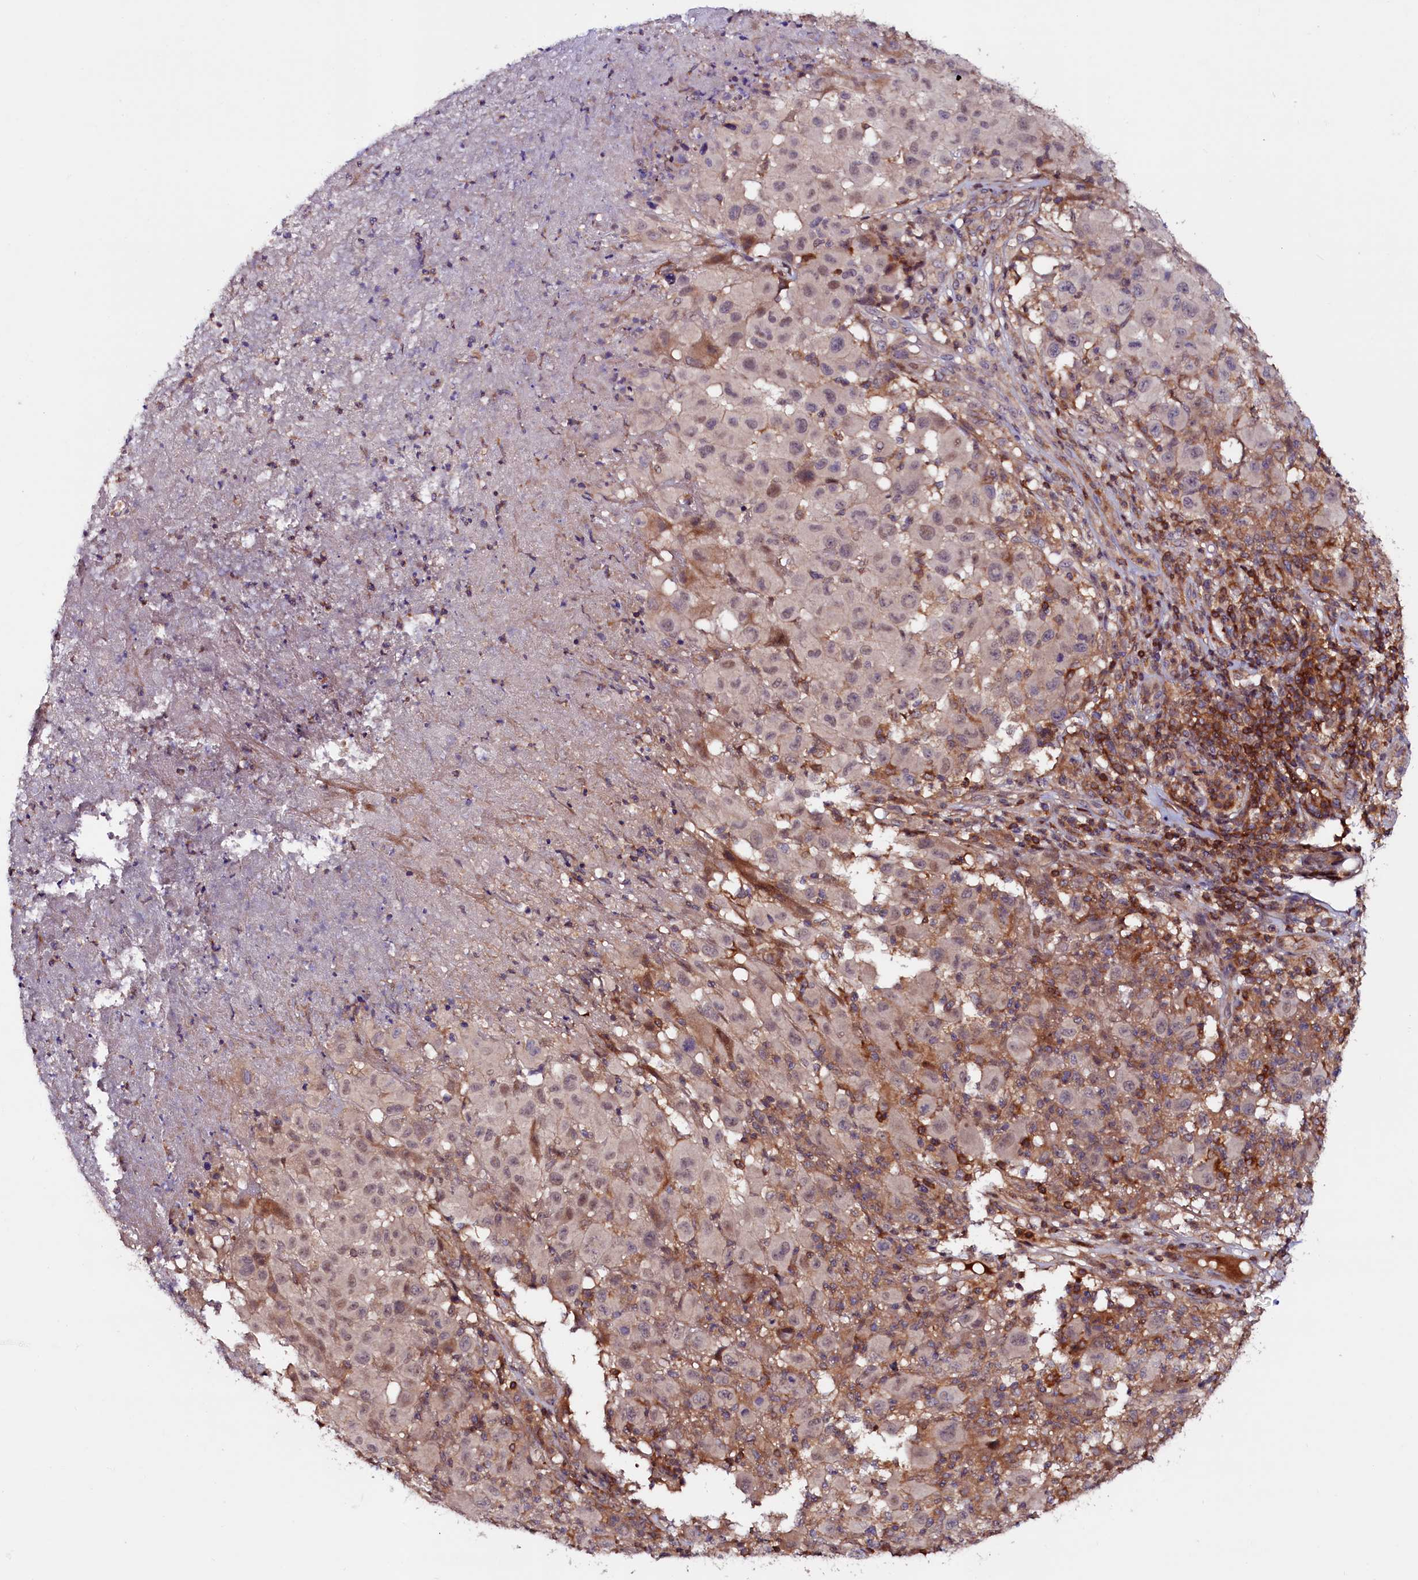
{"staining": {"intensity": "weak", "quantity": "25%-75%", "location": "nuclear"}, "tissue": "melanoma", "cell_type": "Tumor cells", "image_type": "cancer", "snomed": [{"axis": "morphology", "description": "Malignant melanoma, NOS"}, {"axis": "topography", "description": "Skin"}], "caption": "Protein staining shows weak nuclear positivity in approximately 25%-75% of tumor cells in malignant melanoma. The protein of interest is stained brown, and the nuclei are stained in blue (DAB (3,3'-diaminobenzidine) IHC with brightfield microscopy, high magnification).", "gene": "DUOXA1", "patient": {"sex": "male", "age": 73}}